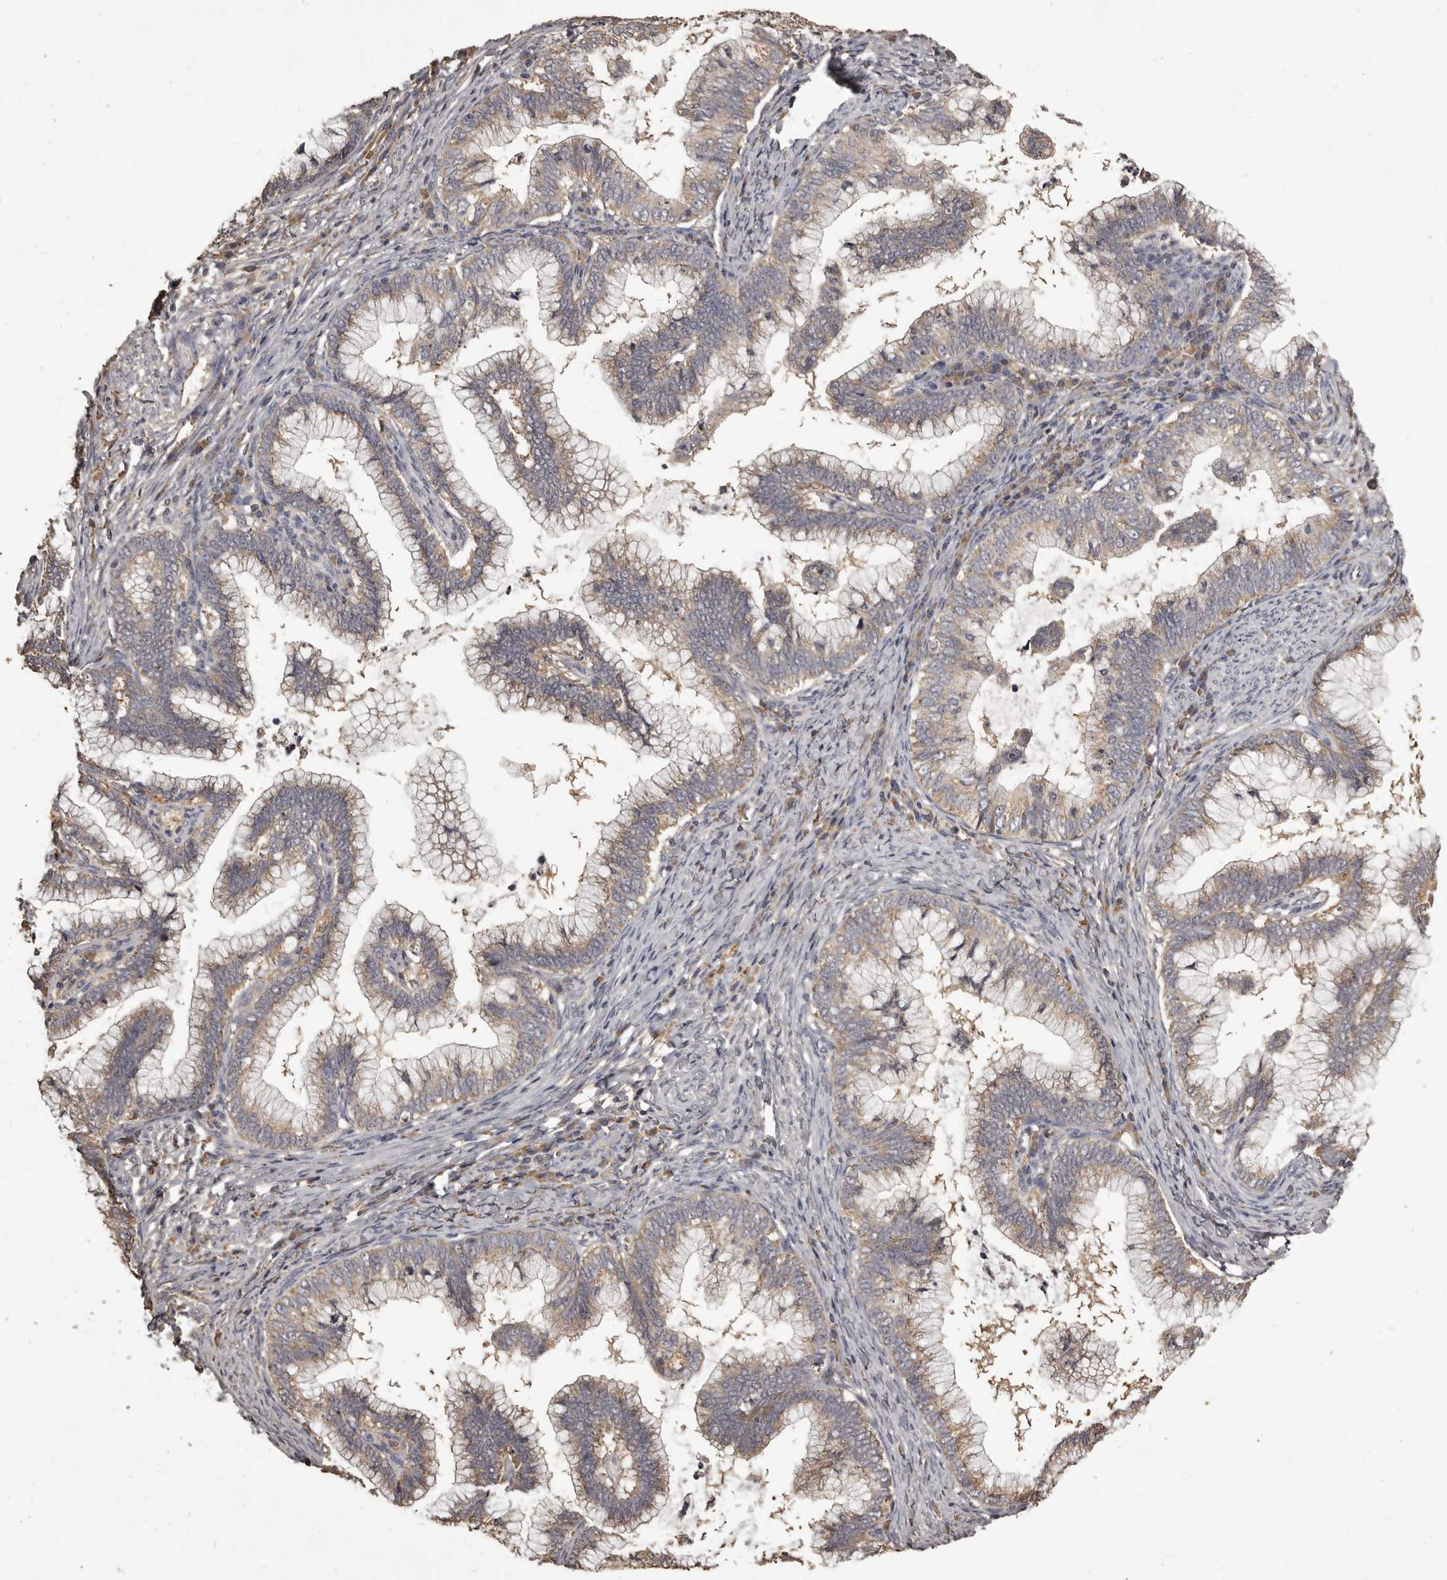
{"staining": {"intensity": "weak", "quantity": ">75%", "location": "cytoplasmic/membranous"}, "tissue": "cervical cancer", "cell_type": "Tumor cells", "image_type": "cancer", "snomed": [{"axis": "morphology", "description": "Adenocarcinoma, NOS"}, {"axis": "topography", "description": "Cervix"}], "caption": "Cervical cancer (adenocarcinoma) stained for a protein (brown) reveals weak cytoplasmic/membranous positive staining in approximately >75% of tumor cells.", "gene": "MGAT5", "patient": {"sex": "female", "age": 36}}